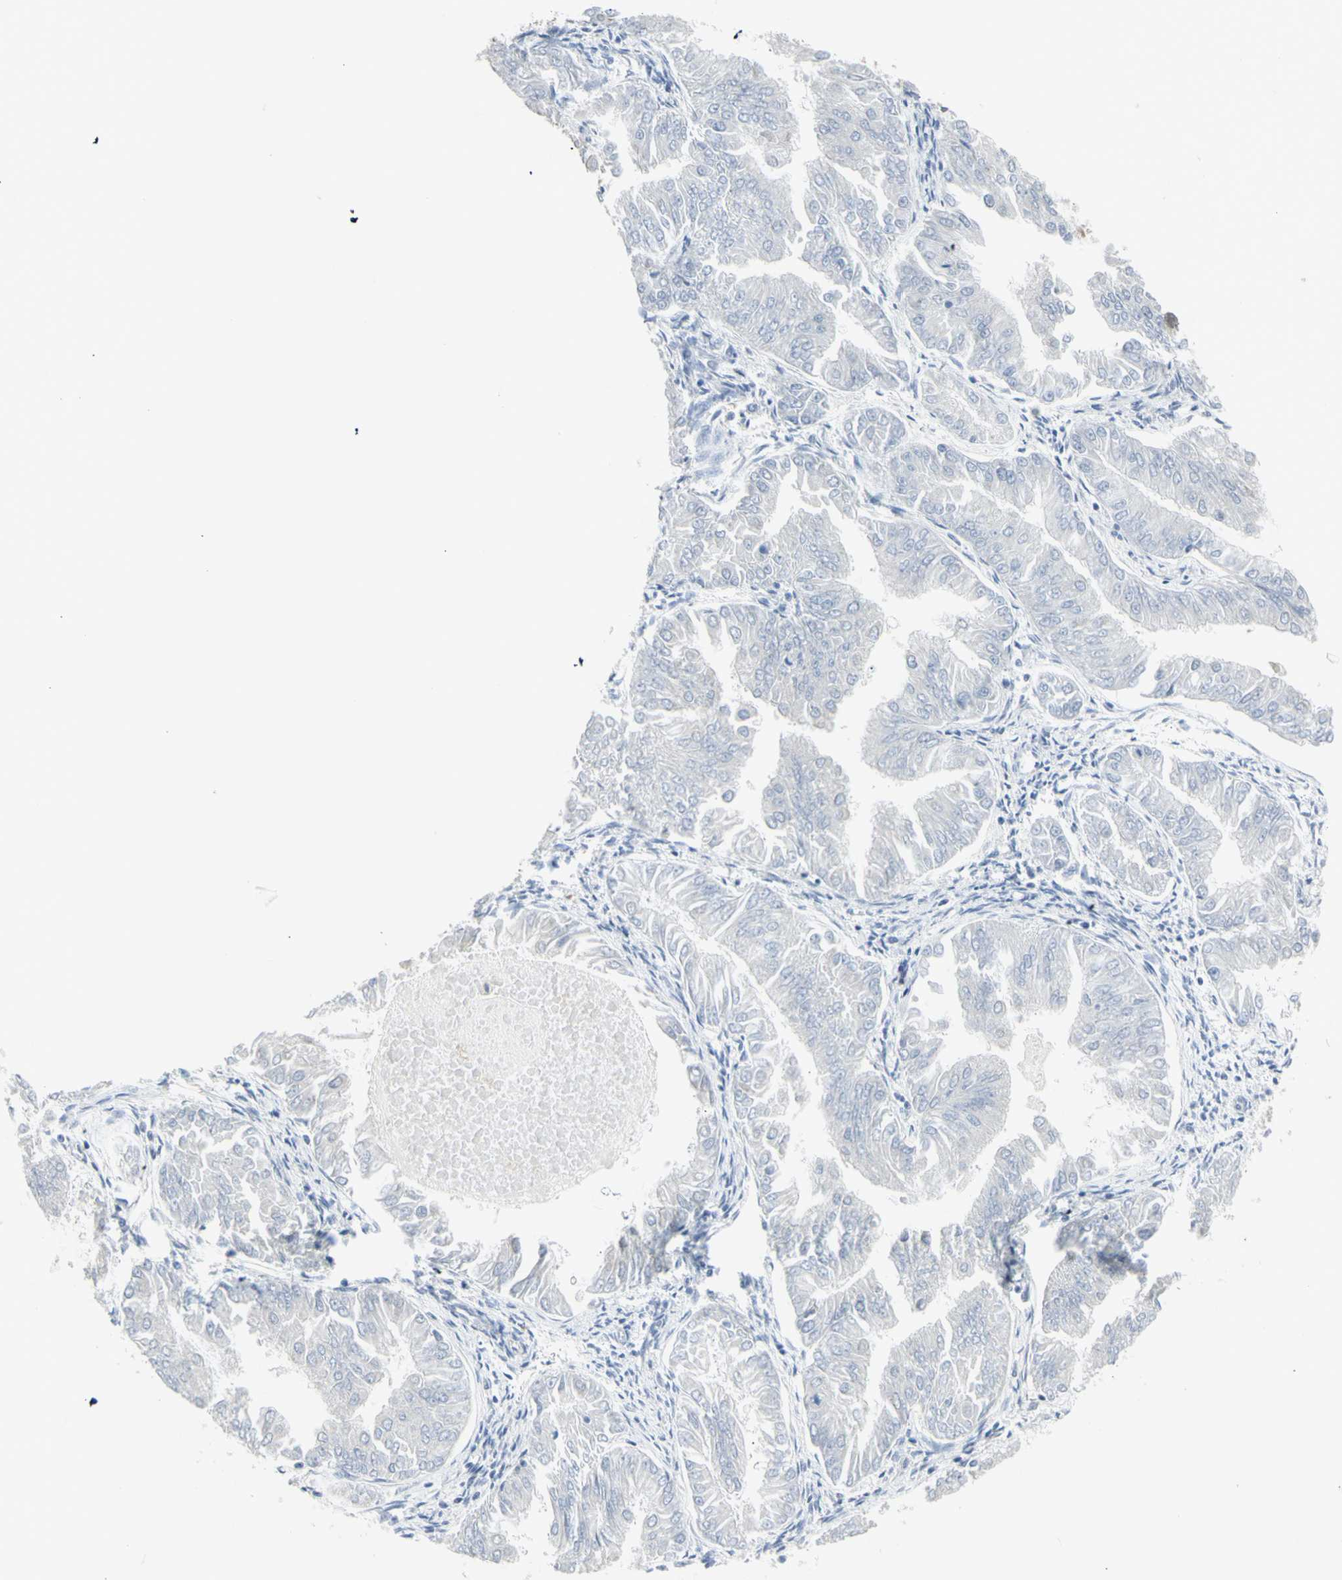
{"staining": {"intensity": "negative", "quantity": "none", "location": "none"}, "tissue": "endometrial cancer", "cell_type": "Tumor cells", "image_type": "cancer", "snomed": [{"axis": "morphology", "description": "Adenocarcinoma, NOS"}, {"axis": "topography", "description": "Endometrium"}], "caption": "Tumor cells show no significant positivity in endometrial cancer.", "gene": "DHRS7B", "patient": {"sex": "female", "age": 53}}